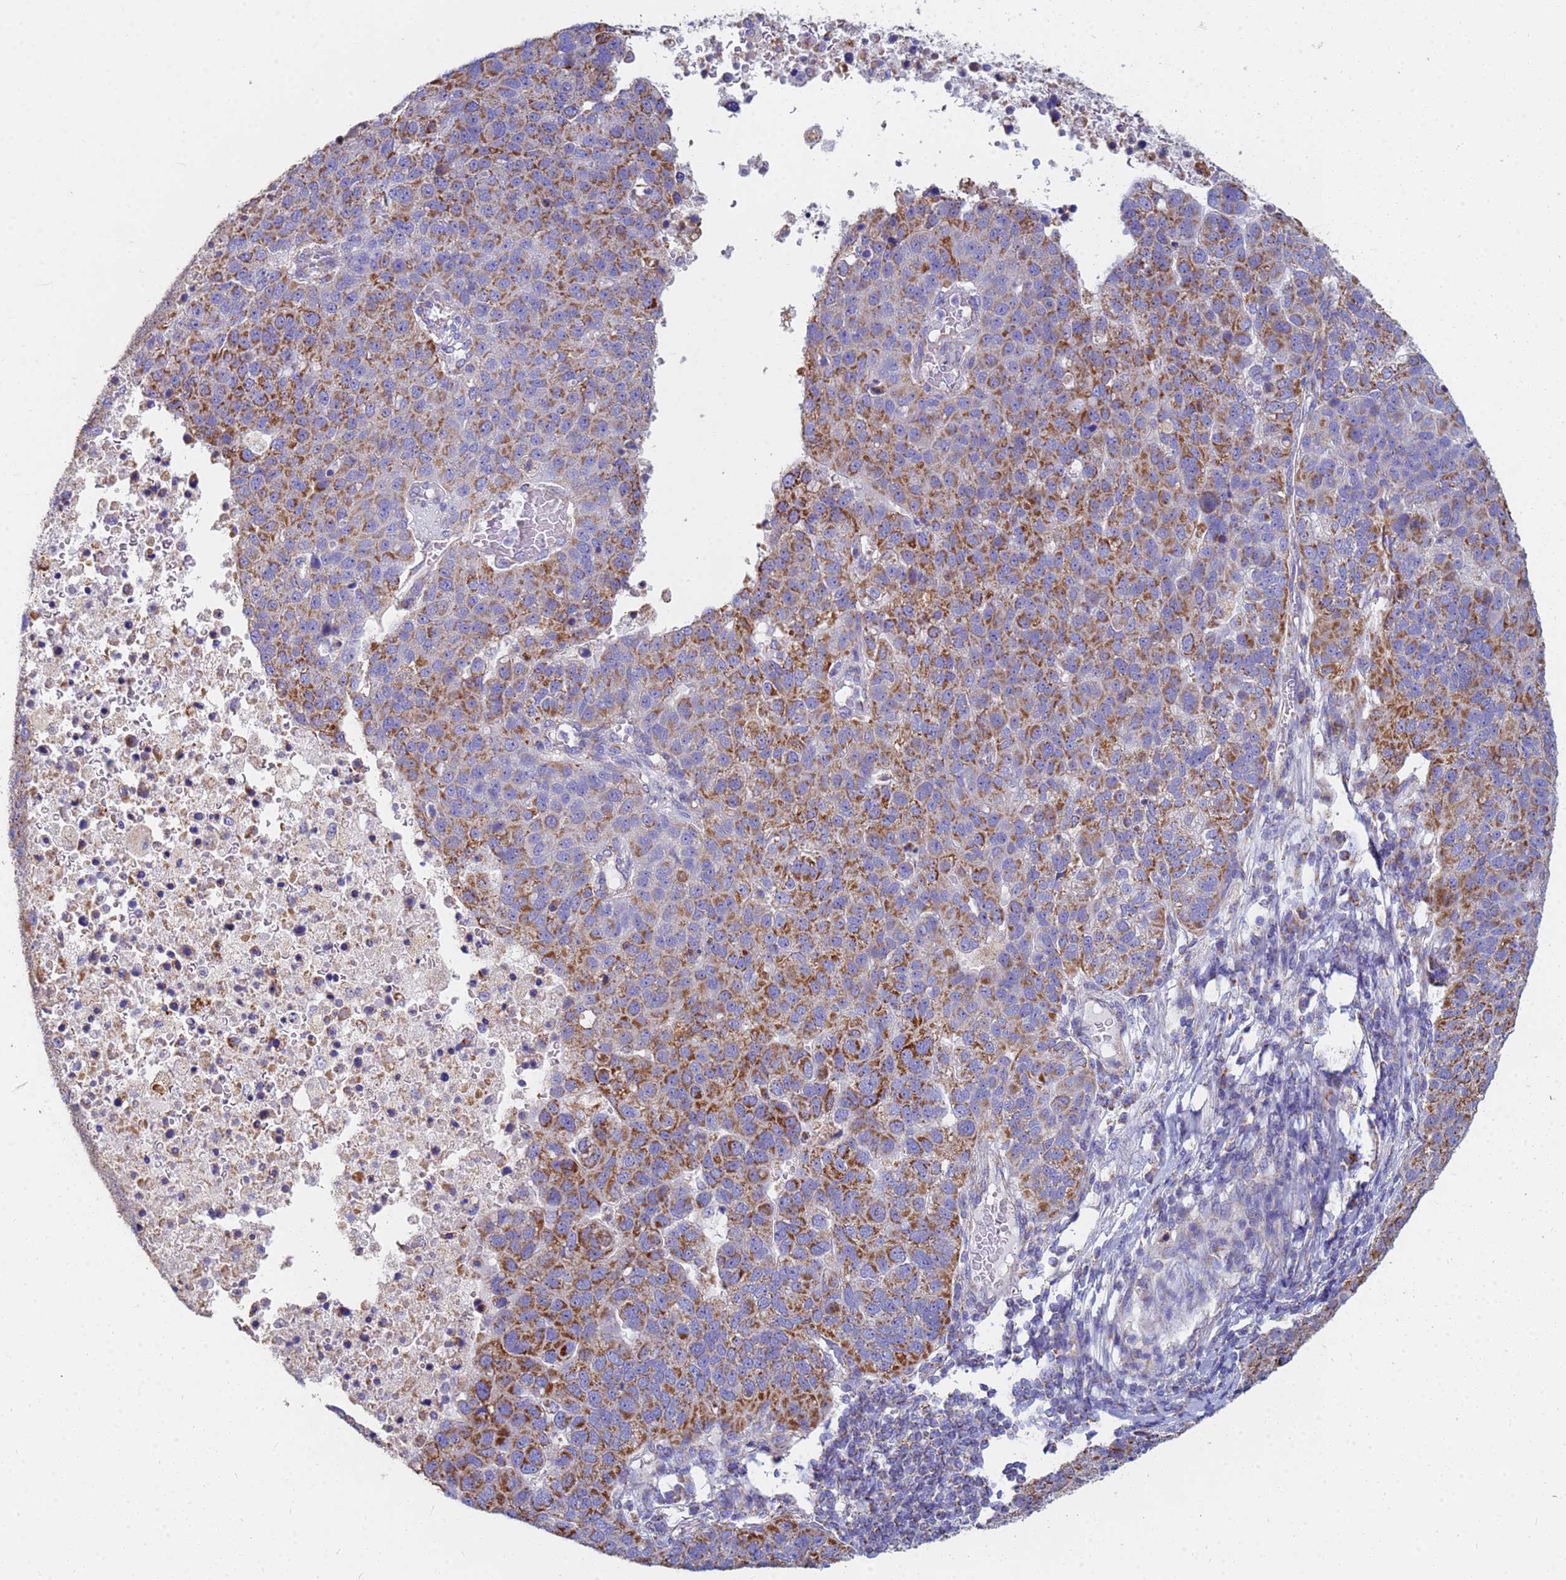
{"staining": {"intensity": "moderate", "quantity": ">75%", "location": "cytoplasmic/membranous"}, "tissue": "pancreatic cancer", "cell_type": "Tumor cells", "image_type": "cancer", "snomed": [{"axis": "morphology", "description": "Adenocarcinoma, NOS"}, {"axis": "topography", "description": "Pancreas"}], "caption": "The immunohistochemical stain shows moderate cytoplasmic/membranous staining in tumor cells of adenocarcinoma (pancreatic) tissue.", "gene": "UQCRH", "patient": {"sex": "female", "age": 61}}